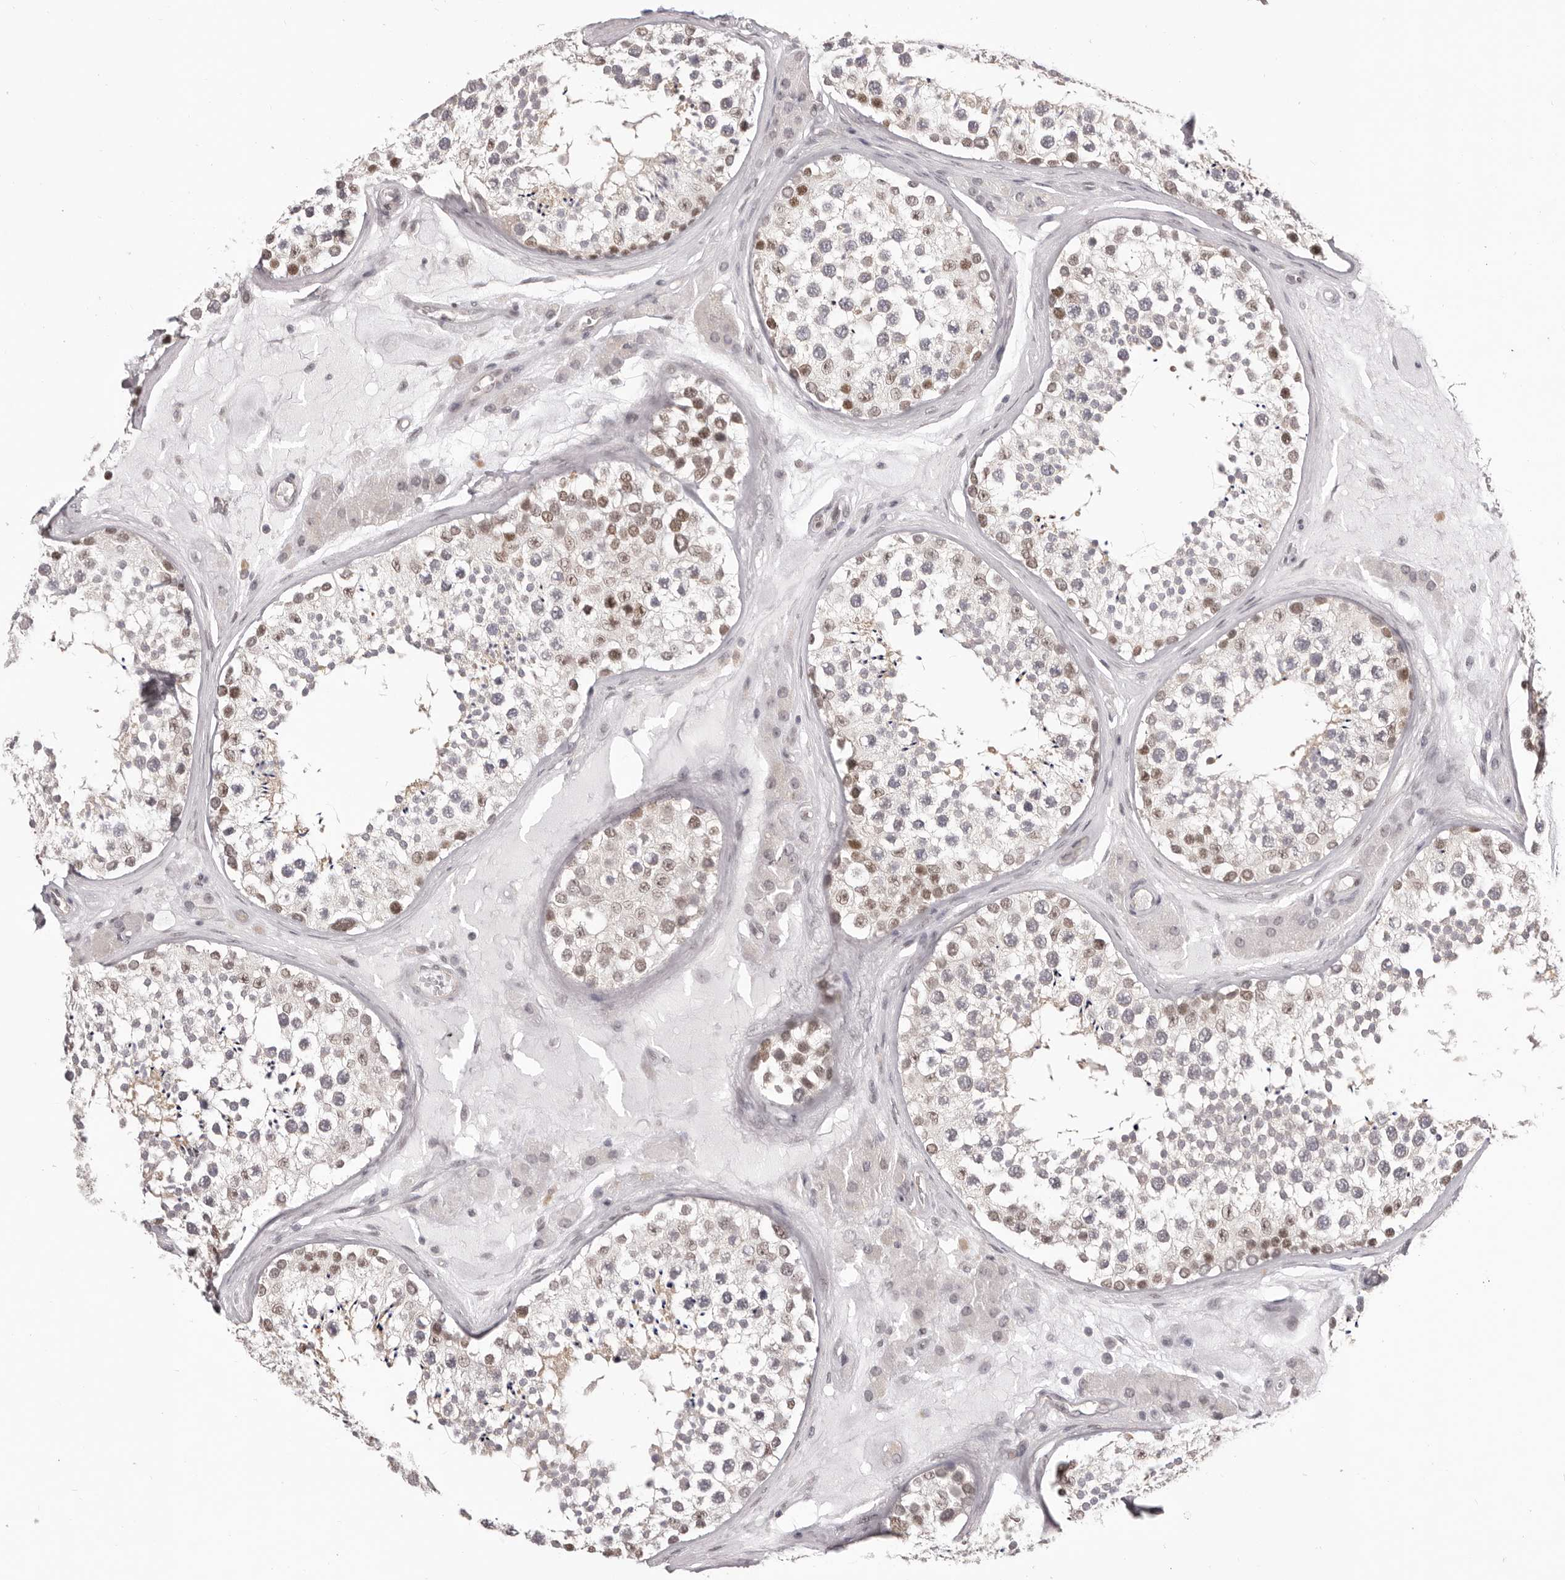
{"staining": {"intensity": "moderate", "quantity": "<25%", "location": "nuclear"}, "tissue": "testis", "cell_type": "Cells in seminiferous ducts", "image_type": "normal", "snomed": [{"axis": "morphology", "description": "Normal tissue, NOS"}, {"axis": "topography", "description": "Testis"}], "caption": "High-magnification brightfield microscopy of normal testis stained with DAB (brown) and counterstained with hematoxylin (blue). cells in seminiferous ducts exhibit moderate nuclear expression is present in about<25% of cells. The staining was performed using DAB (3,3'-diaminobenzidine) to visualize the protein expression in brown, while the nuclei were stained in blue with hematoxylin (Magnification: 20x).", "gene": "RNF2", "patient": {"sex": "male", "age": 46}}